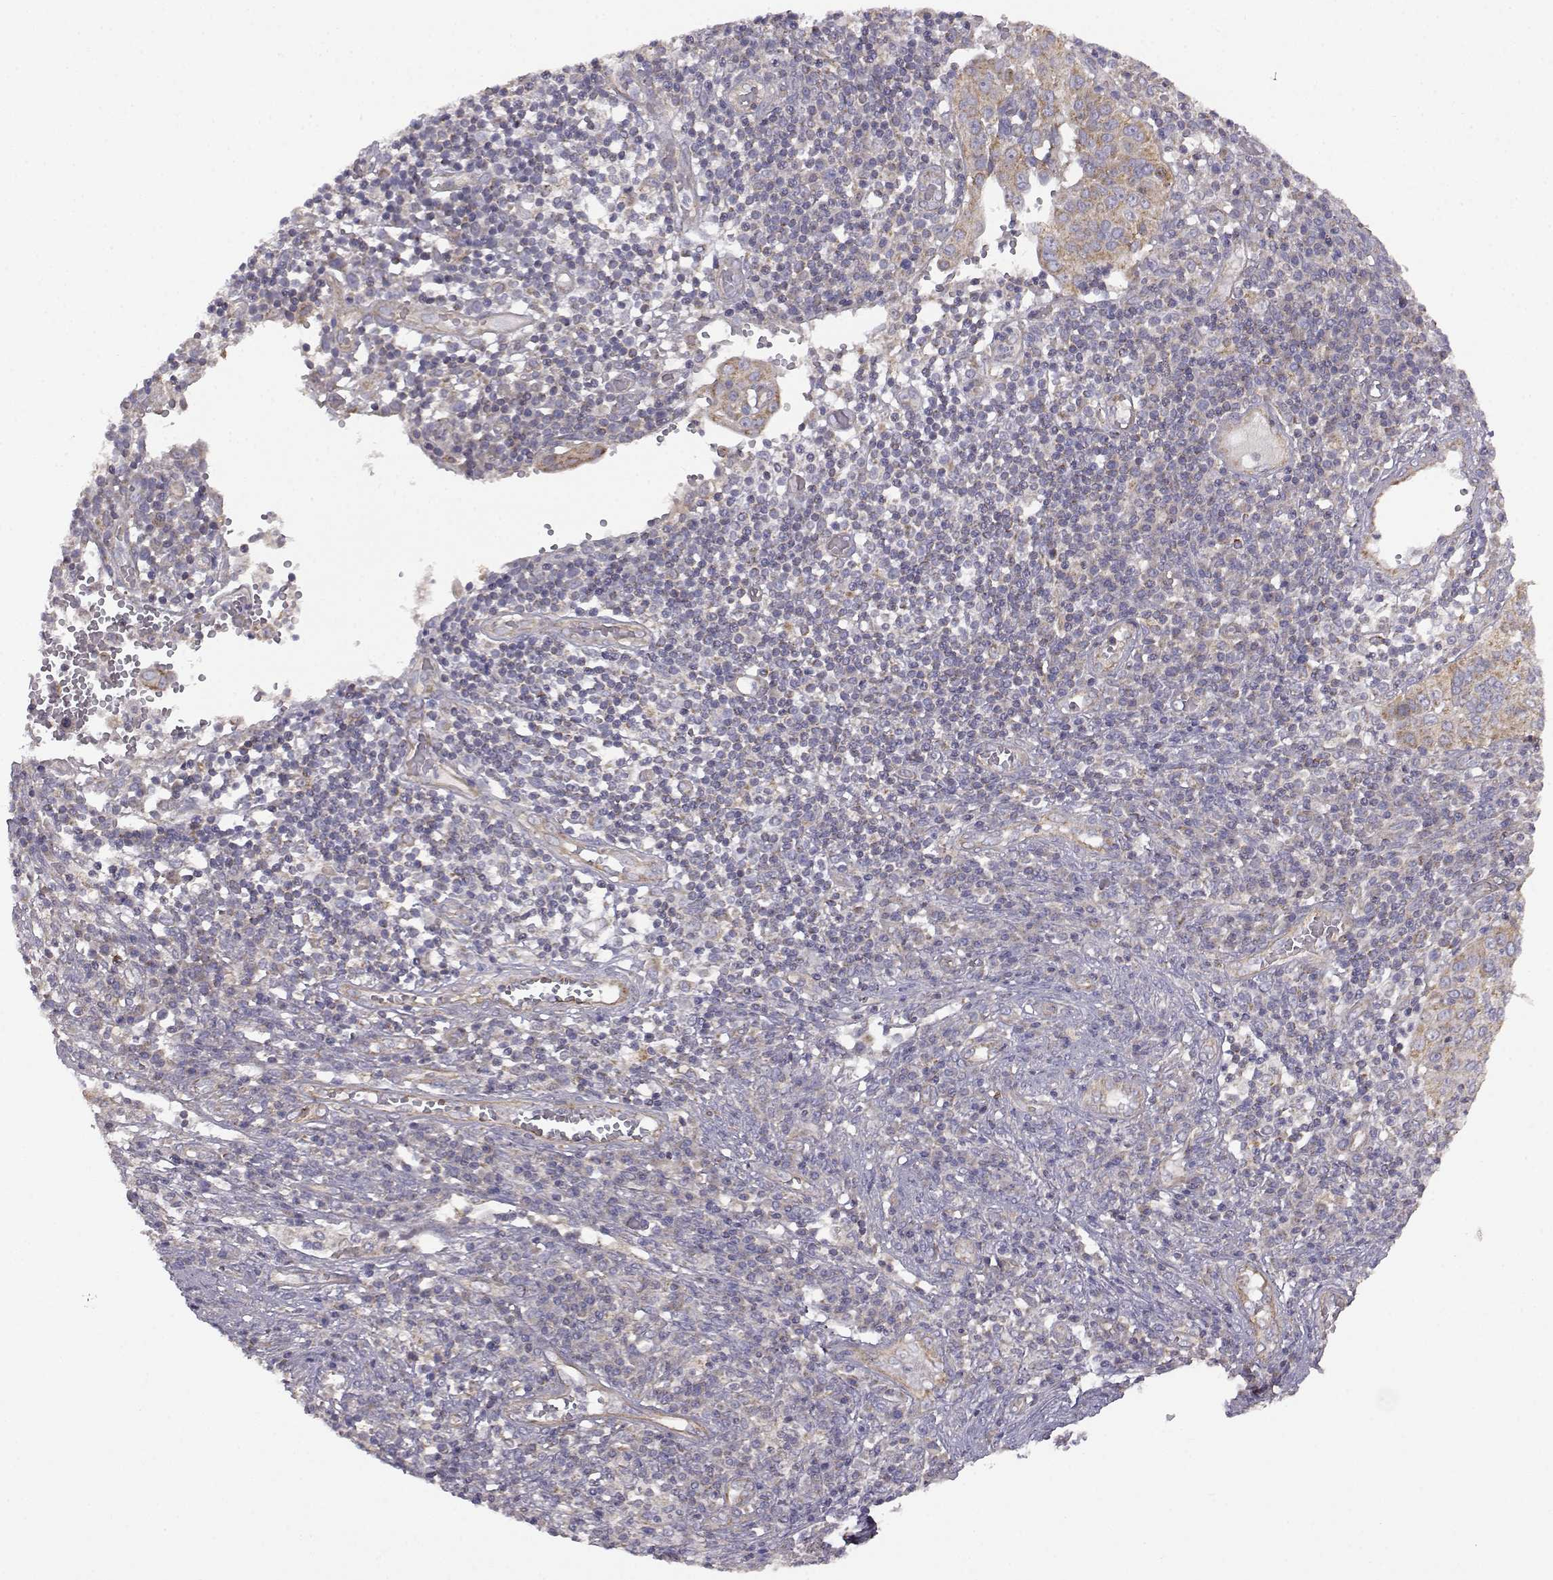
{"staining": {"intensity": "weak", "quantity": "25%-75%", "location": "cytoplasmic/membranous"}, "tissue": "cervical cancer", "cell_type": "Tumor cells", "image_type": "cancer", "snomed": [{"axis": "morphology", "description": "Squamous cell carcinoma, NOS"}, {"axis": "topography", "description": "Cervix"}], "caption": "A brown stain shows weak cytoplasmic/membranous staining of a protein in cervical cancer tumor cells.", "gene": "DDC", "patient": {"sex": "female", "age": 39}}